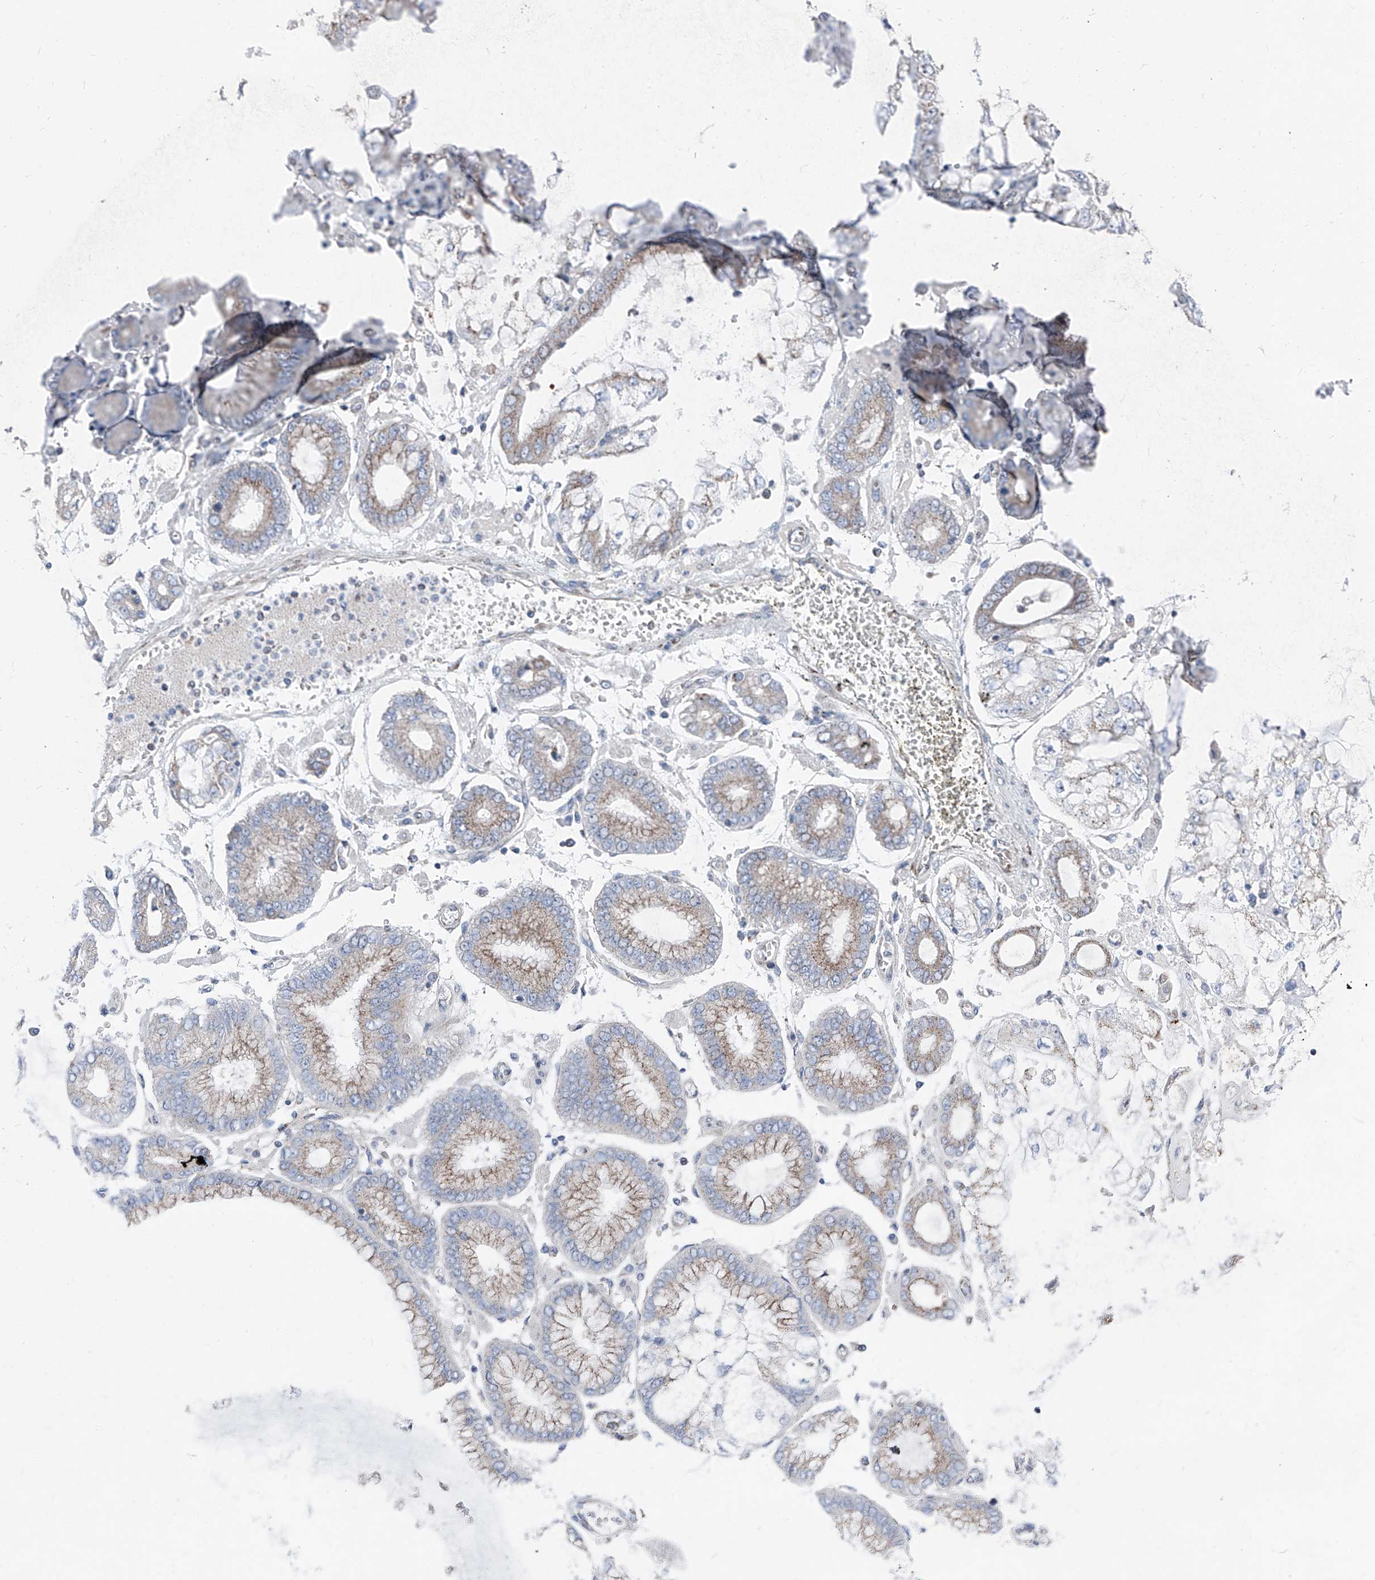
{"staining": {"intensity": "moderate", "quantity": "<25%", "location": "cytoplasmic/membranous"}, "tissue": "stomach cancer", "cell_type": "Tumor cells", "image_type": "cancer", "snomed": [{"axis": "morphology", "description": "Adenocarcinoma, NOS"}, {"axis": "topography", "description": "Stomach"}], "caption": "Immunohistochemistry (IHC) staining of stomach cancer, which shows low levels of moderate cytoplasmic/membranous expression in about <25% of tumor cells indicating moderate cytoplasmic/membranous protein positivity. The staining was performed using DAB (3,3'-diaminobenzidine) (brown) for protein detection and nuclei were counterstained in hematoxylin (blue).", "gene": "AGPS", "patient": {"sex": "male", "age": 76}}